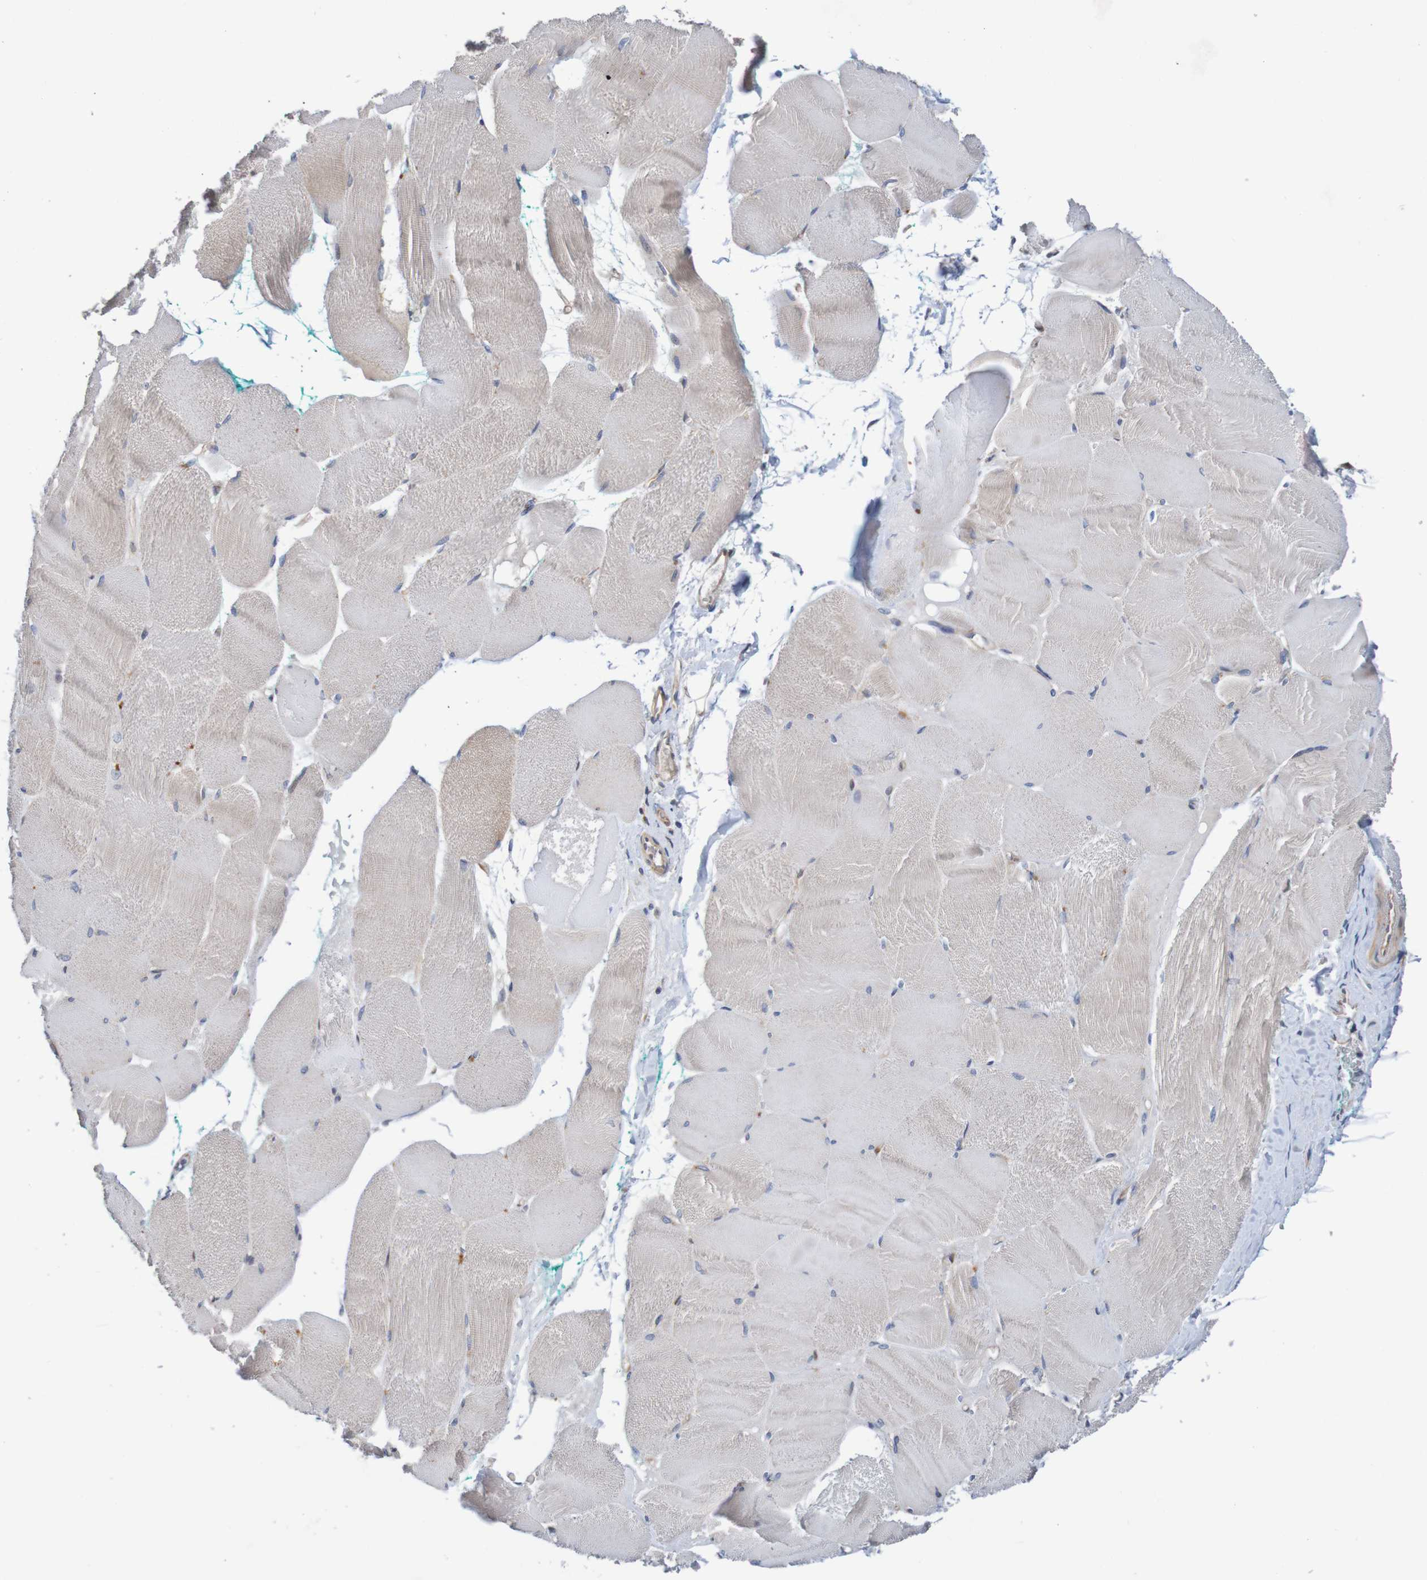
{"staining": {"intensity": "weak", "quantity": "<25%", "location": "cytoplasmic/membranous"}, "tissue": "skeletal muscle", "cell_type": "Myocytes", "image_type": "normal", "snomed": [{"axis": "morphology", "description": "Normal tissue, NOS"}, {"axis": "morphology", "description": "Squamous cell carcinoma, NOS"}, {"axis": "topography", "description": "Skeletal muscle"}], "caption": "High magnification brightfield microscopy of unremarkable skeletal muscle stained with DAB (brown) and counterstained with hematoxylin (blue): myocytes show no significant expression. The staining is performed using DAB (3,3'-diaminobenzidine) brown chromogen with nuclei counter-stained in using hematoxylin.", "gene": "CPED1", "patient": {"sex": "male", "age": 51}}